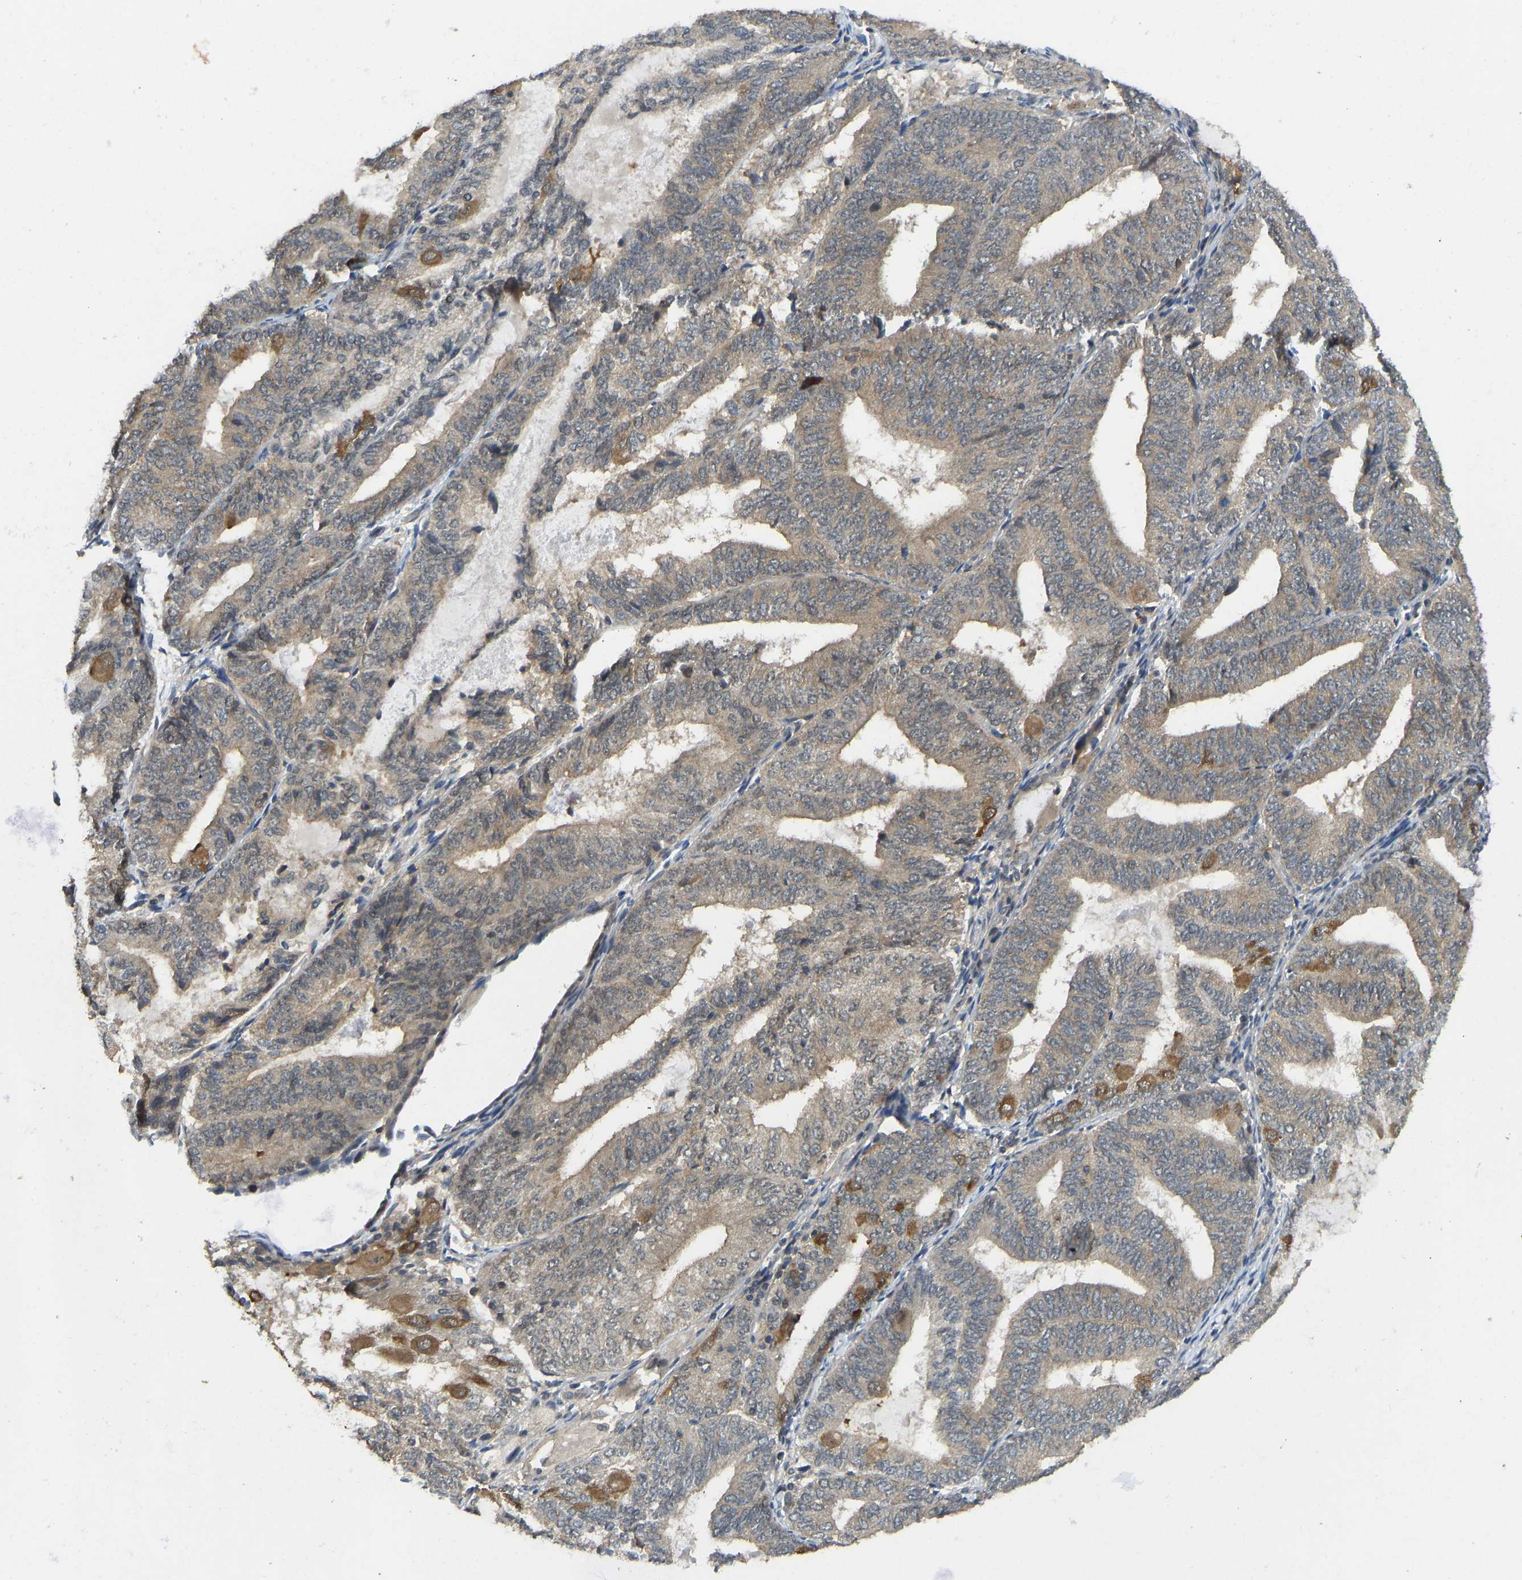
{"staining": {"intensity": "moderate", "quantity": ">75%", "location": "cytoplasmic/membranous"}, "tissue": "endometrial cancer", "cell_type": "Tumor cells", "image_type": "cancer", "snomed": [{"axis": "morphology", "description": "Adenocarcinoma, NOS"}, {"axis": "topography", "description": "Endometrium"}], "caption": "High-magnification brightfield microscopy of endometrial adenocarcinoma stained with DAB (brown) and counterstained with hematoxylin (blue). tumor cells exhibit moderate cytoplasmic/membranous positivity is appreciated in approximately>75% of cells.", "gene": "NDRG3", "patient": {"sex": "female", "age": 81}}